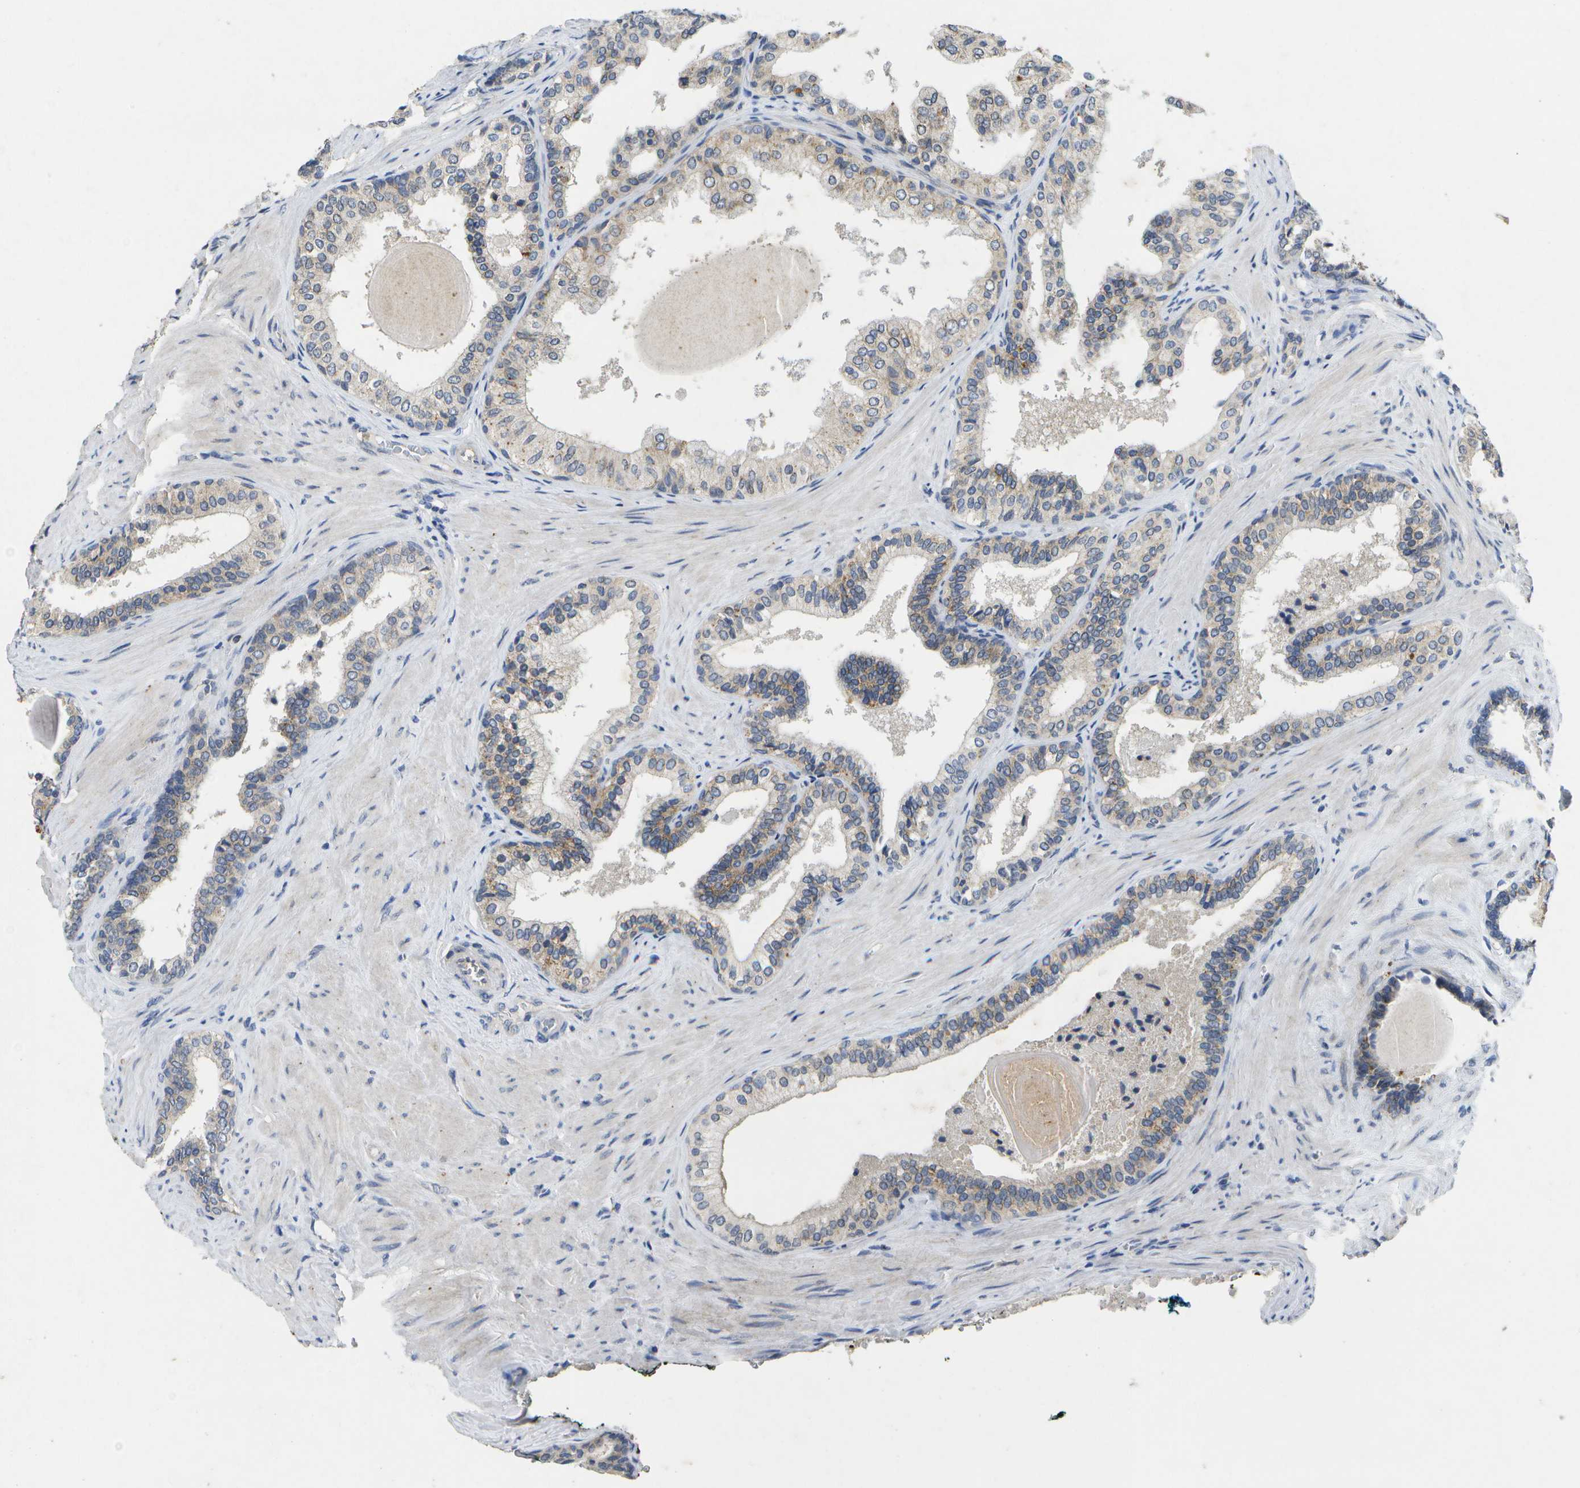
{"staining": {"intensity": "weak", "quantity": "<25%", "location": "cytoplasmic/membranous"}, "tissue": "prostate cancer", "cell_type": "Tumor cells", "image_type": "cancer", "snomed": [{"axis": "morphology", "description": "Adenocarcinoma, Low grade"}, {"axis": "topography", "description": "Prostate"}], "caption": "This photomicrograph is of prostate adenocarcinoma (low-grade) stained with immunohistochemistry (IHC) to label a protein in brown with the nuclei are counter-stained blue. There is no expression in tumor cells.", "gene": "KDELR1", "patient": {"sex": "male", "age": 60}}